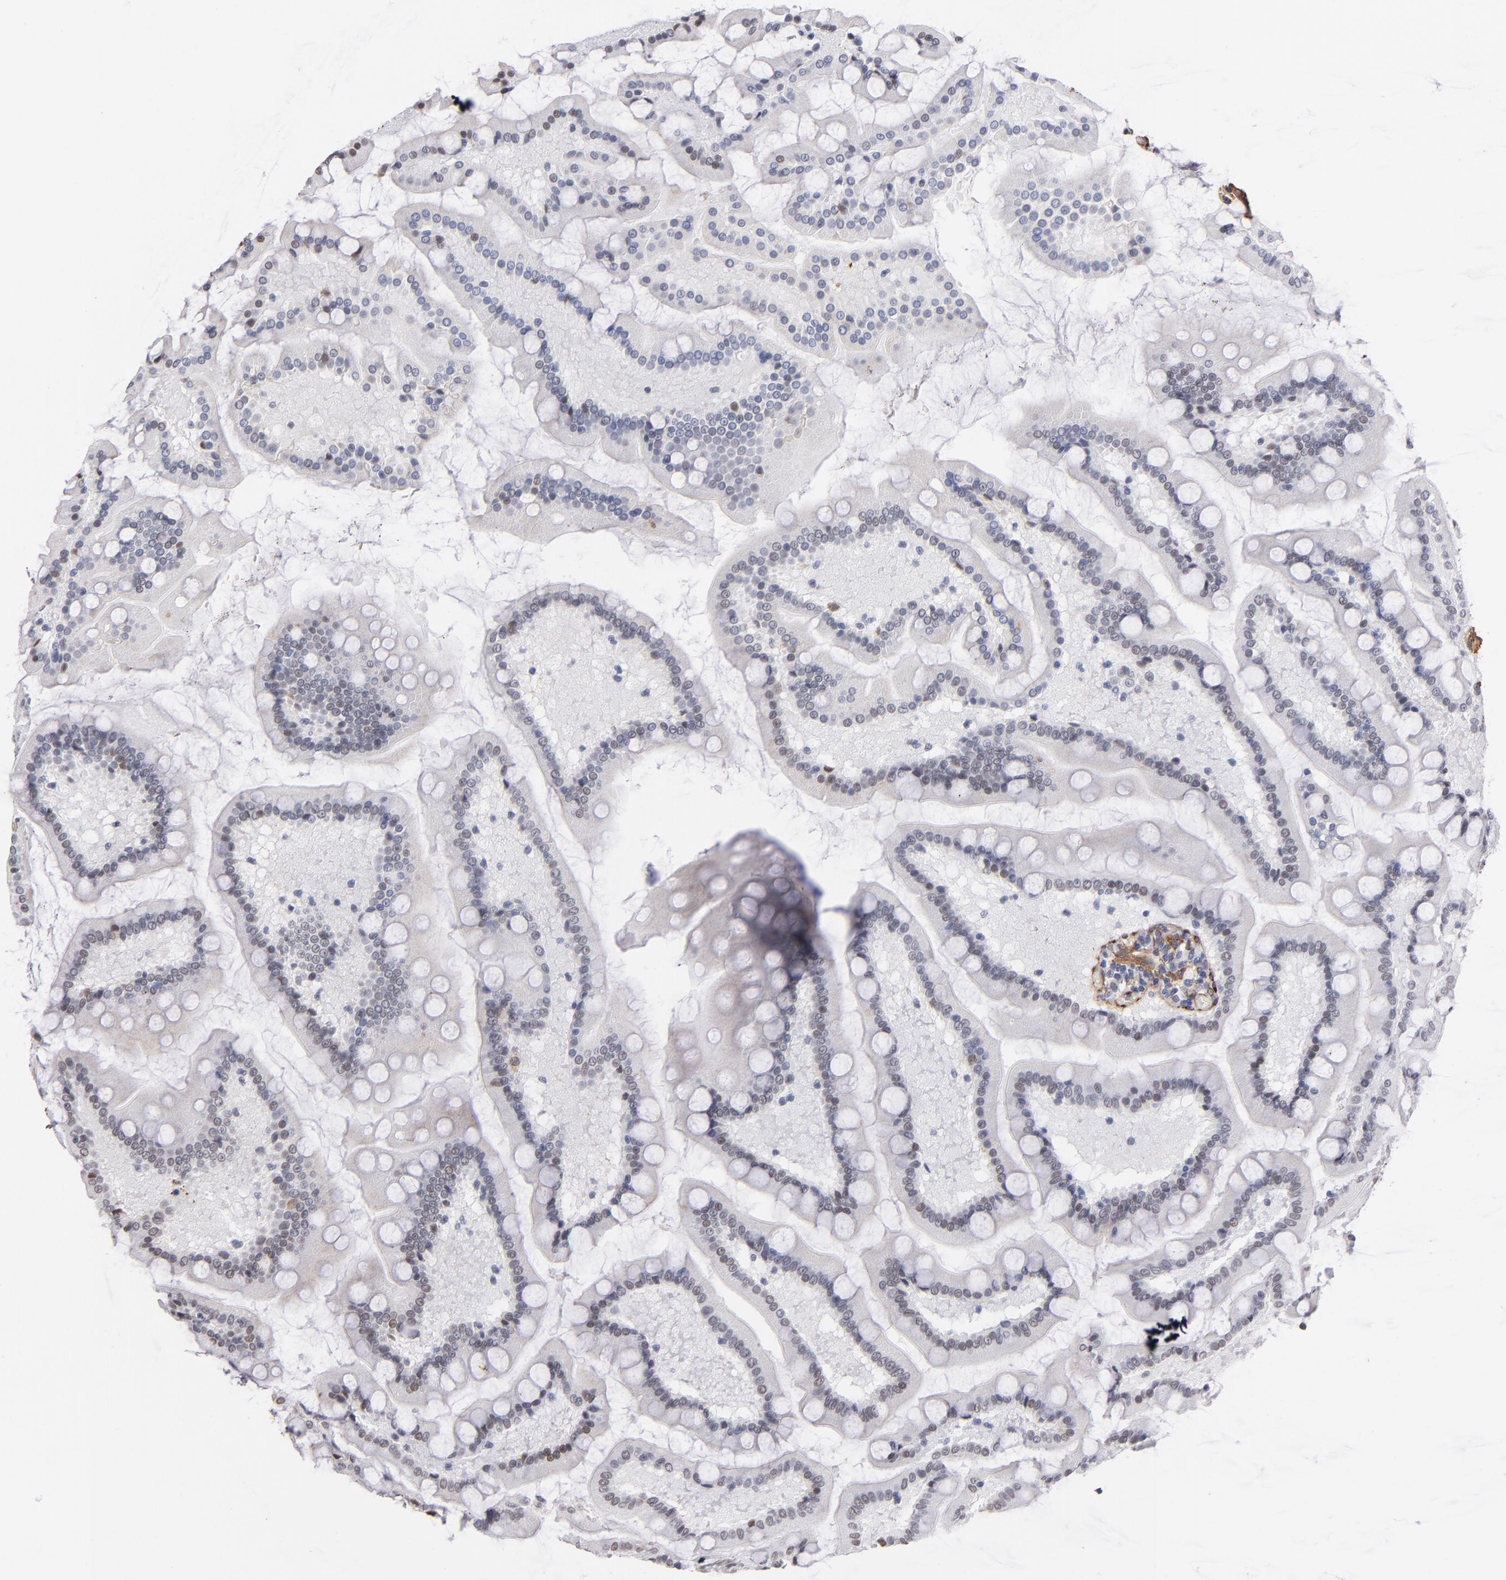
{"staining": {"intensity": "weak", "quantity": "<25%", "location": "nuclear"}, "tissue": "small intestine", "cell_type": "Glandular cells", "image_type": "normal", "snomed": [{"axis": "morphology", "description": "Normal tissue, NOS"}, {"axis": "topography", "description": "Small intestine"}], "caption": "This is an immunohistochemistry micrograph of unremarkable small intestine. There is no expression in glandular cells.", "gene": "LAMC1", "patient": {"sex": "male", "age": 41}}